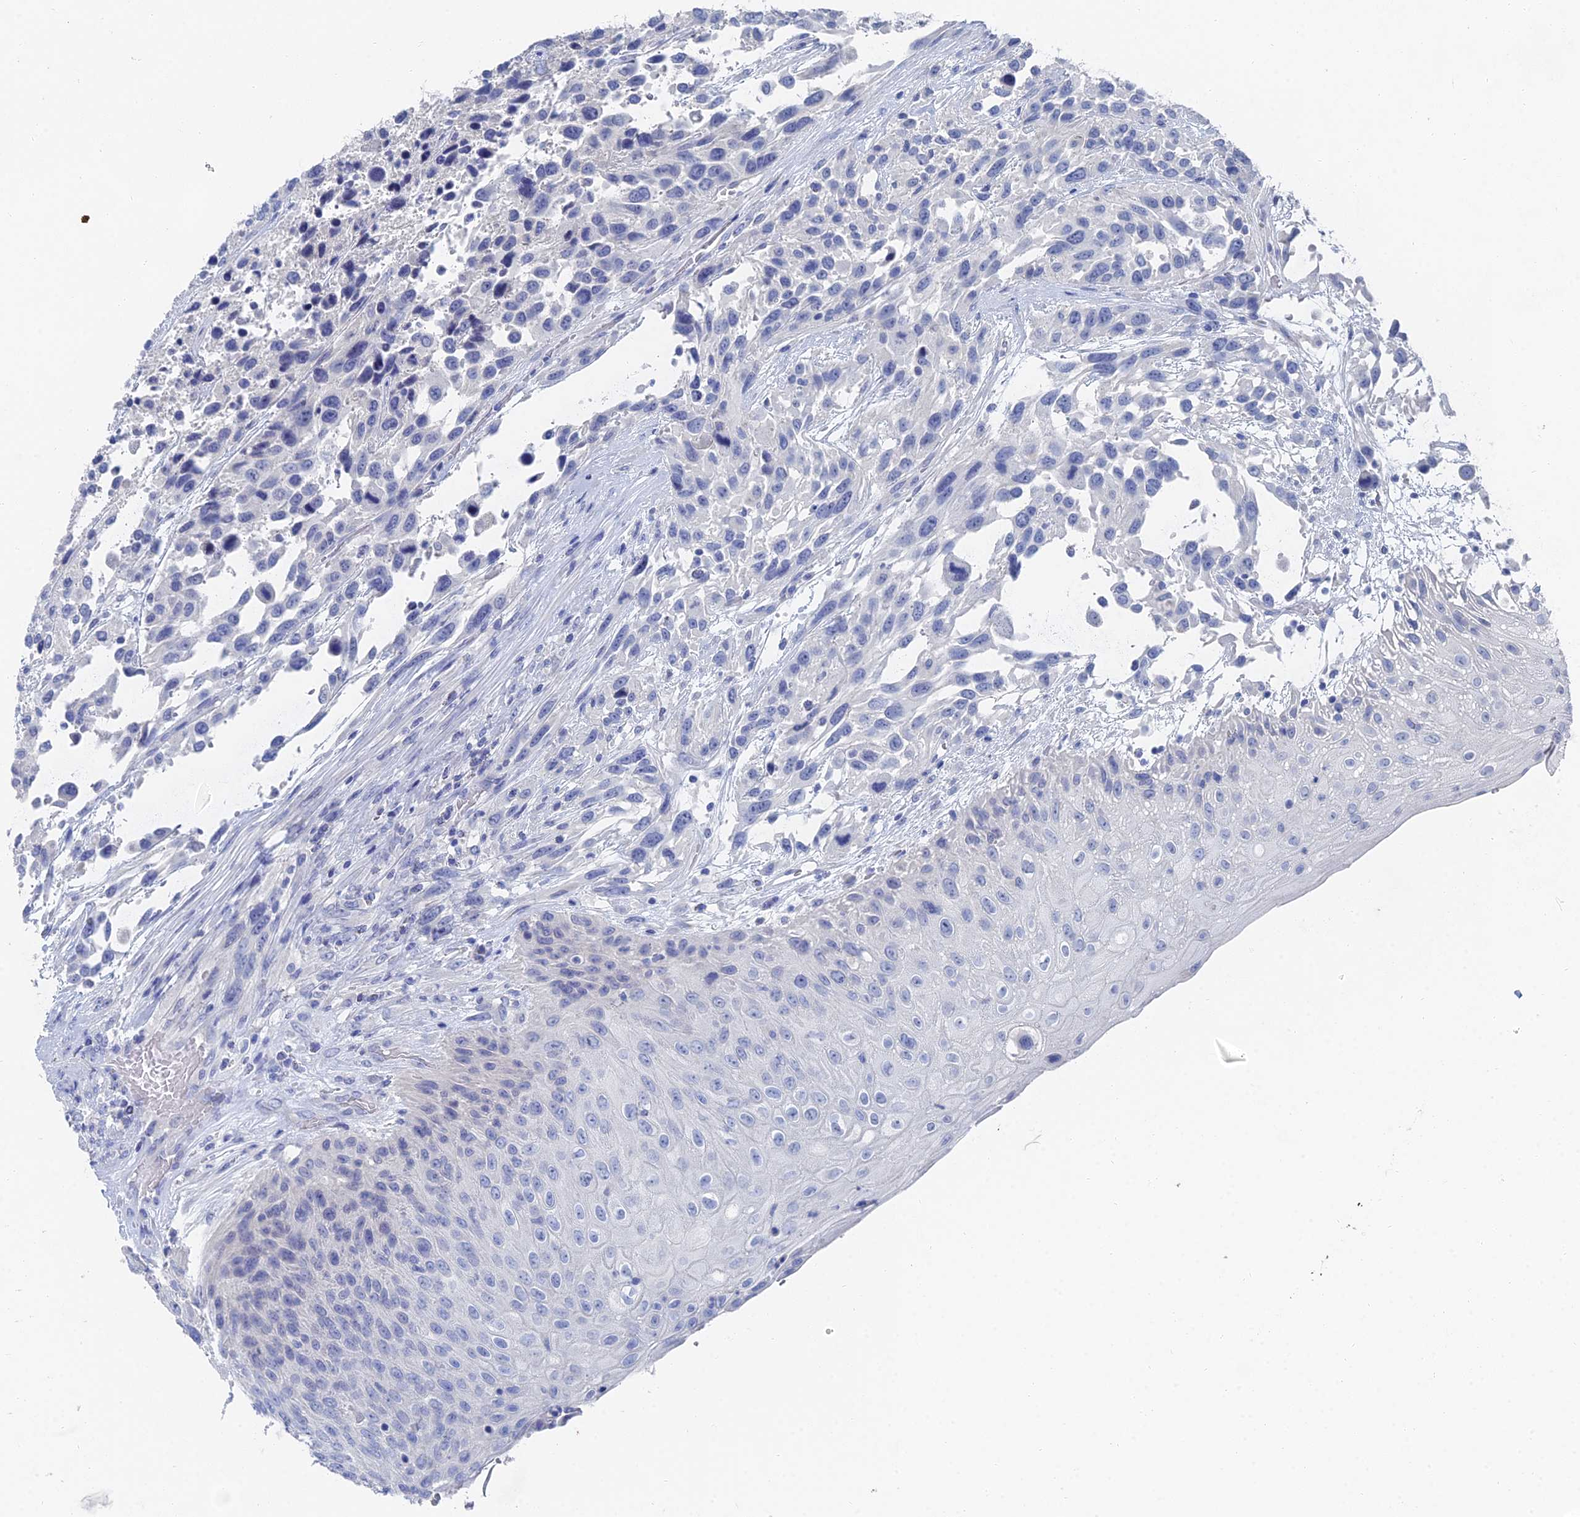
{"staining": {"intensity": "negative", "quantity": "none", "location": "none"}, "tissue": "urothelial cancer", "cell_type": "Tumor cells", "image_type": "cancer", "snomed": [{"axis": "morphology", "description": "Urothelial carcinoma, High grade"}, {"axis": "topography", "description": "Urinary bladder"}], "caption": "The histopathology image shows no staining of tumor cells in high-grade urothelial carcinoma.", "gene": "GFAP", "patient": {"sex": "female", "age": 70}}